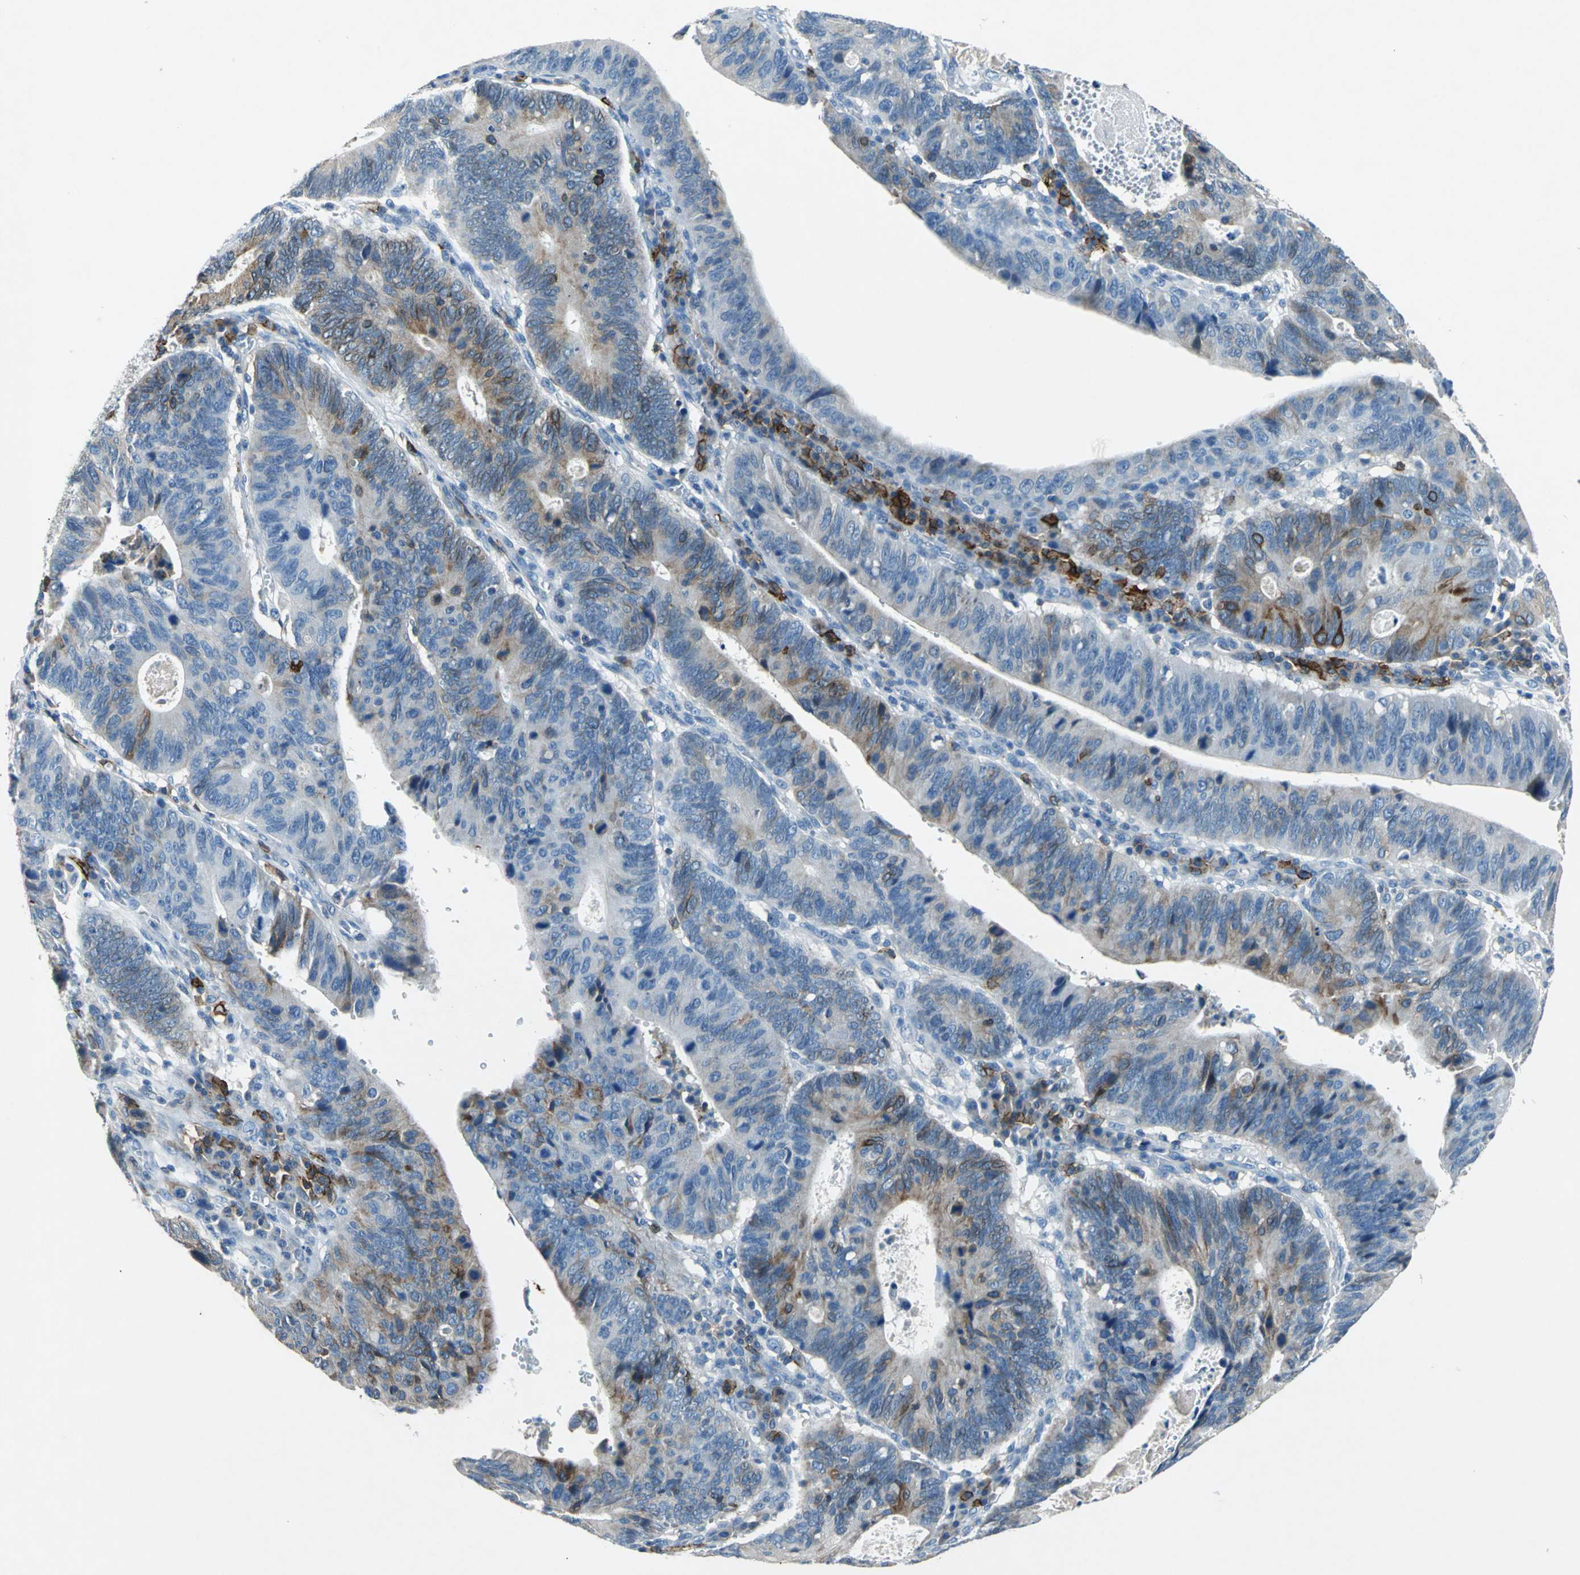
{"staining": {"intensity": "moderate", "quantity": "25%-75%", "location": "cytoplasmic/membranous"}, "tissue": "stomach cancer", "cell_type": "Tumor cells", "image_type": "cancer", "snomed": [{"axis": "morphology", "description": "Adenocarcinoma, NOS"}, {"axis": "topography", "description": "Stomach"}], "caption": "Immunohistochemical staining of human stomach cancer shows moderate cytoplasmic/membranous protein positivity in about 25%-75% of tumor cells.", "gene": "RPS13", "patient": {"sex": "male", "age": 59}}